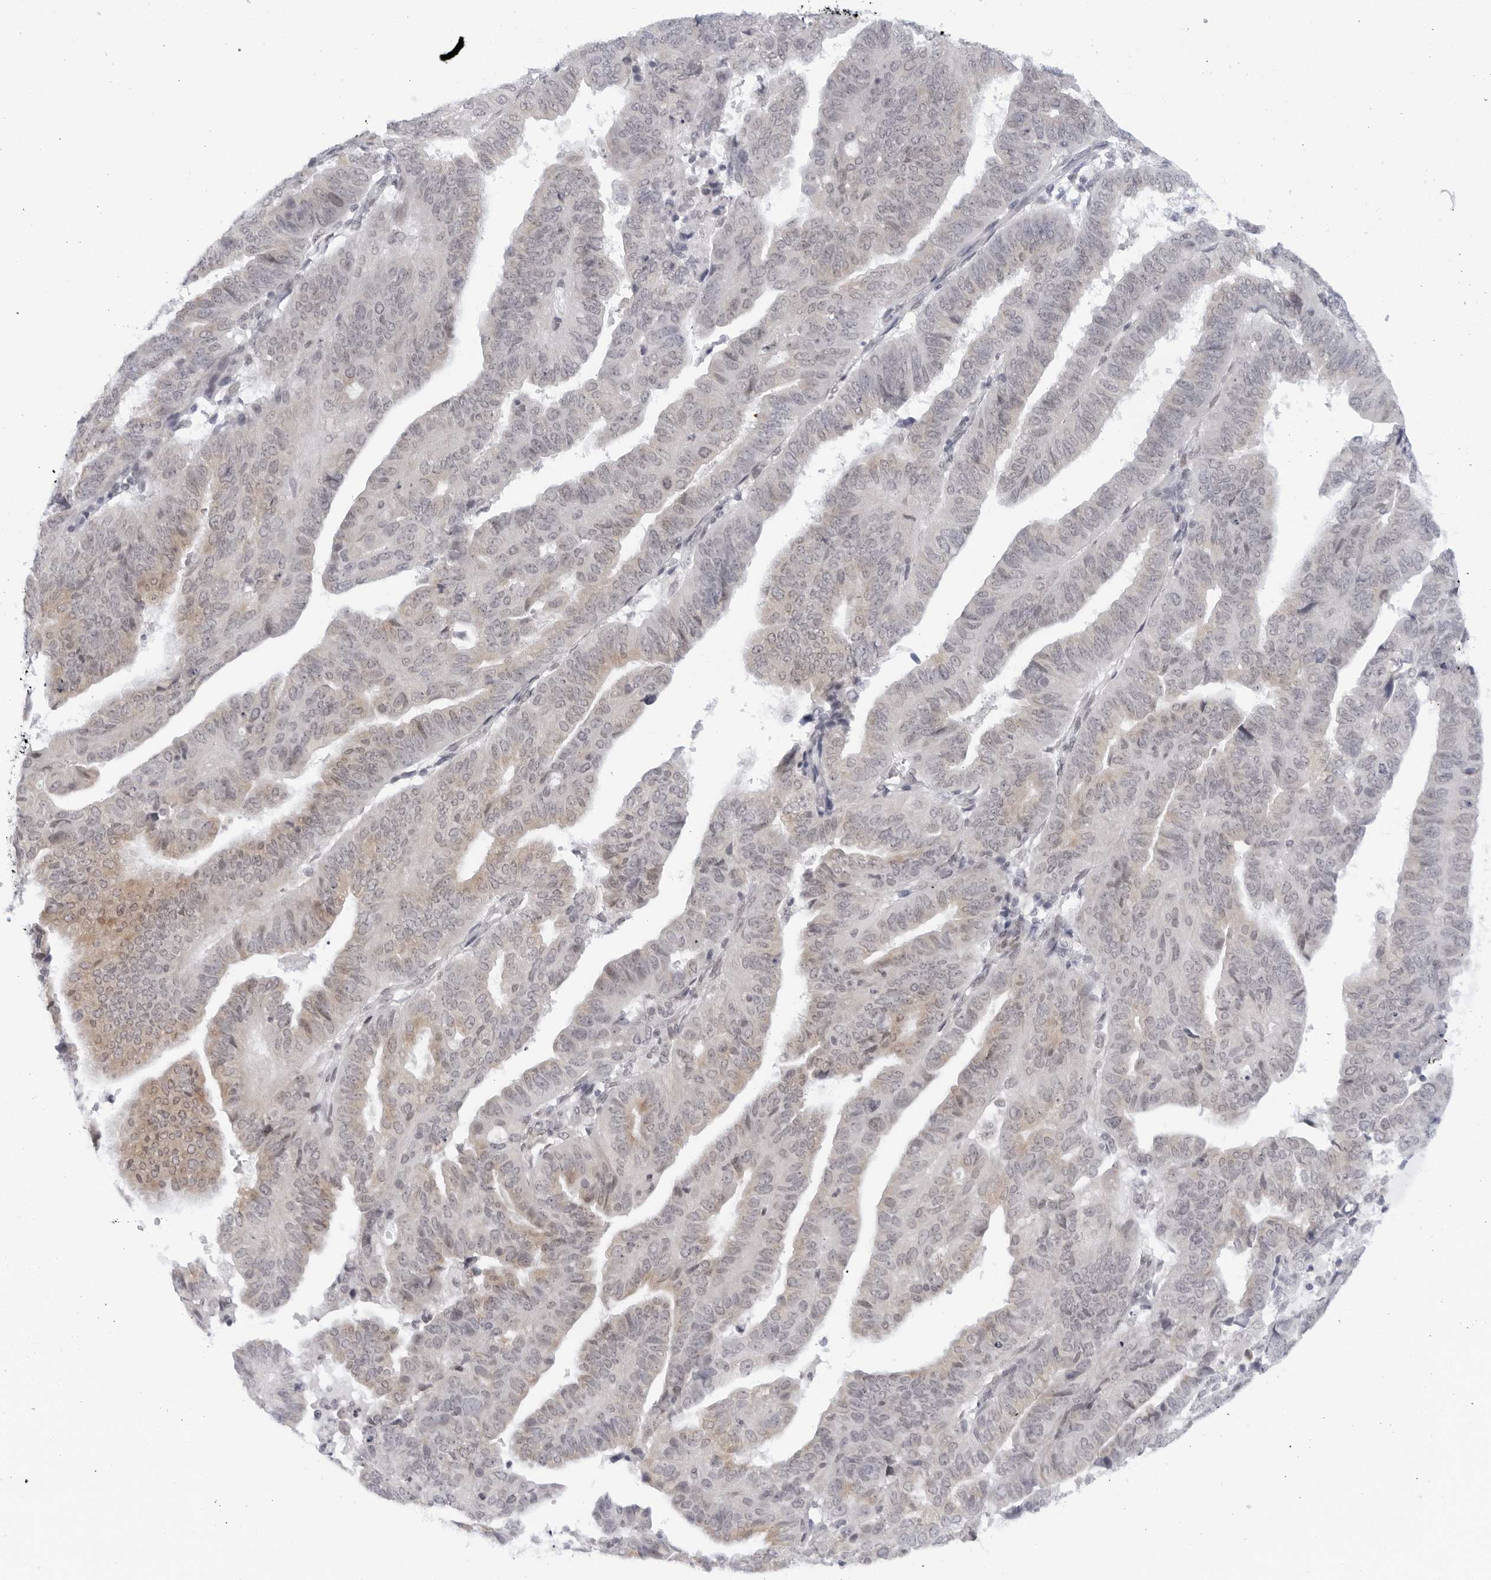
{"staining": {"intensity": "weak", "quantity": "<25%", "location": "cytoplasmic/membranous"}, "tissue": "endometrial cancer", "cell_type": "Tumor cells", "image_type": "cancer", "snomed": [{"axis": "morphology", "description": "Adenocarcinoma, NOS"}, {"axis": "topography", "description": "Endometrium"}], "caption": "High magnification brightfield microscopy of adenocarcinoma (endometrial) stained with DAB (brown) and counterstained with hematoxylin (blue): tumor cells show no significant staining.", "gene": "WDTC1", "patient": {"sex": "female", "age": 51}}